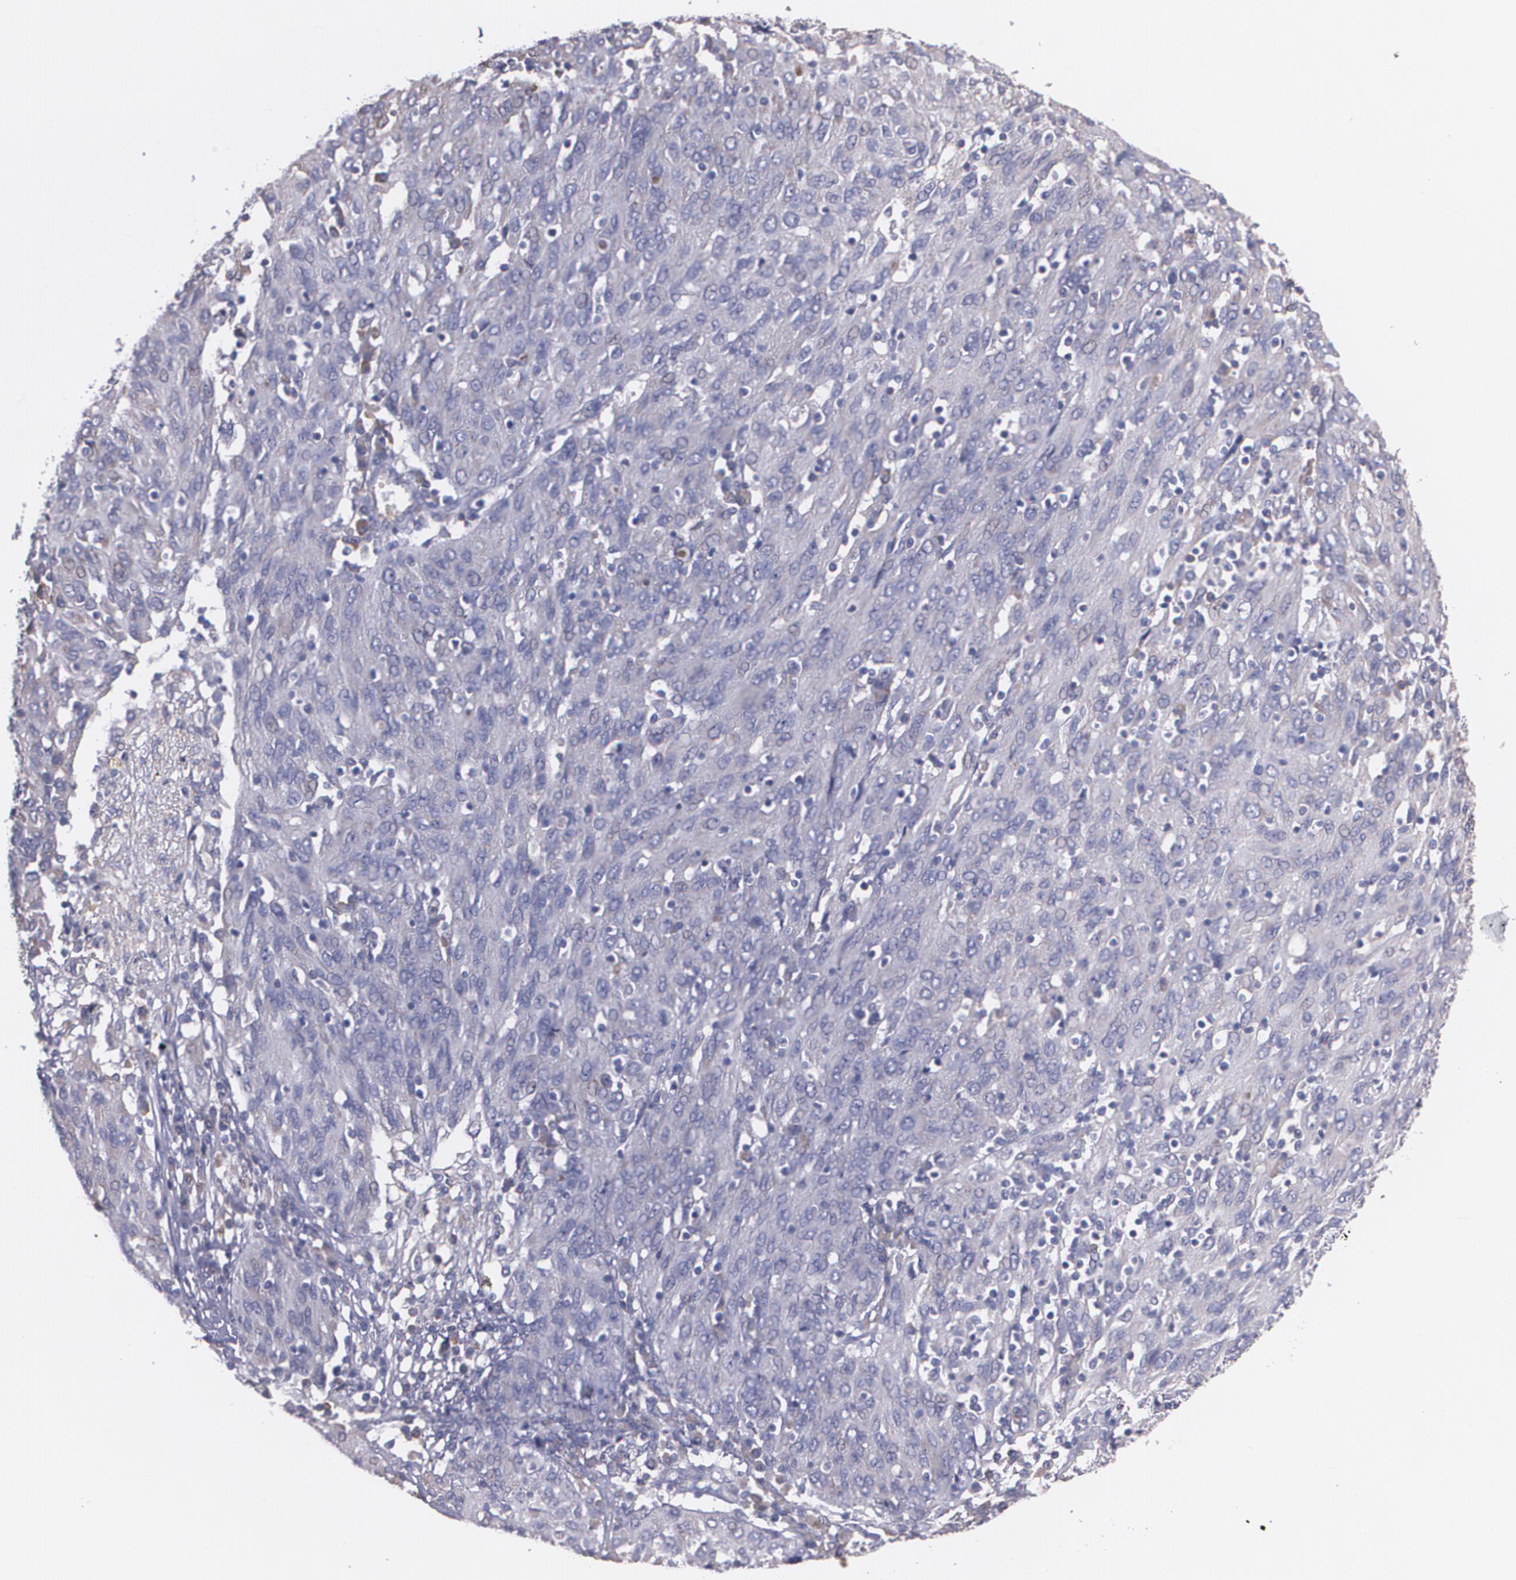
{"staining": {"intensity": "weak", "quantity": "<25%", "location": "cytoplasmic/membranous"}, "tissue": "ovarian cancer", "cell_type": "Tumor cells", "image_type": "cancer", "snomed": [{"axis": "morphology", "description": "Carcinoma, endometroid"}, {"axis": "topography", "description": "Ovary"}], "caption": "There is no significant positivity in tumor cells of ovarian cancer. The staining is performed using DAB brown chromogen with nuclei counter-stained in using hematoxylin.", "gene": "AMBP", "patient": {"sex": "female", "age": 50}}